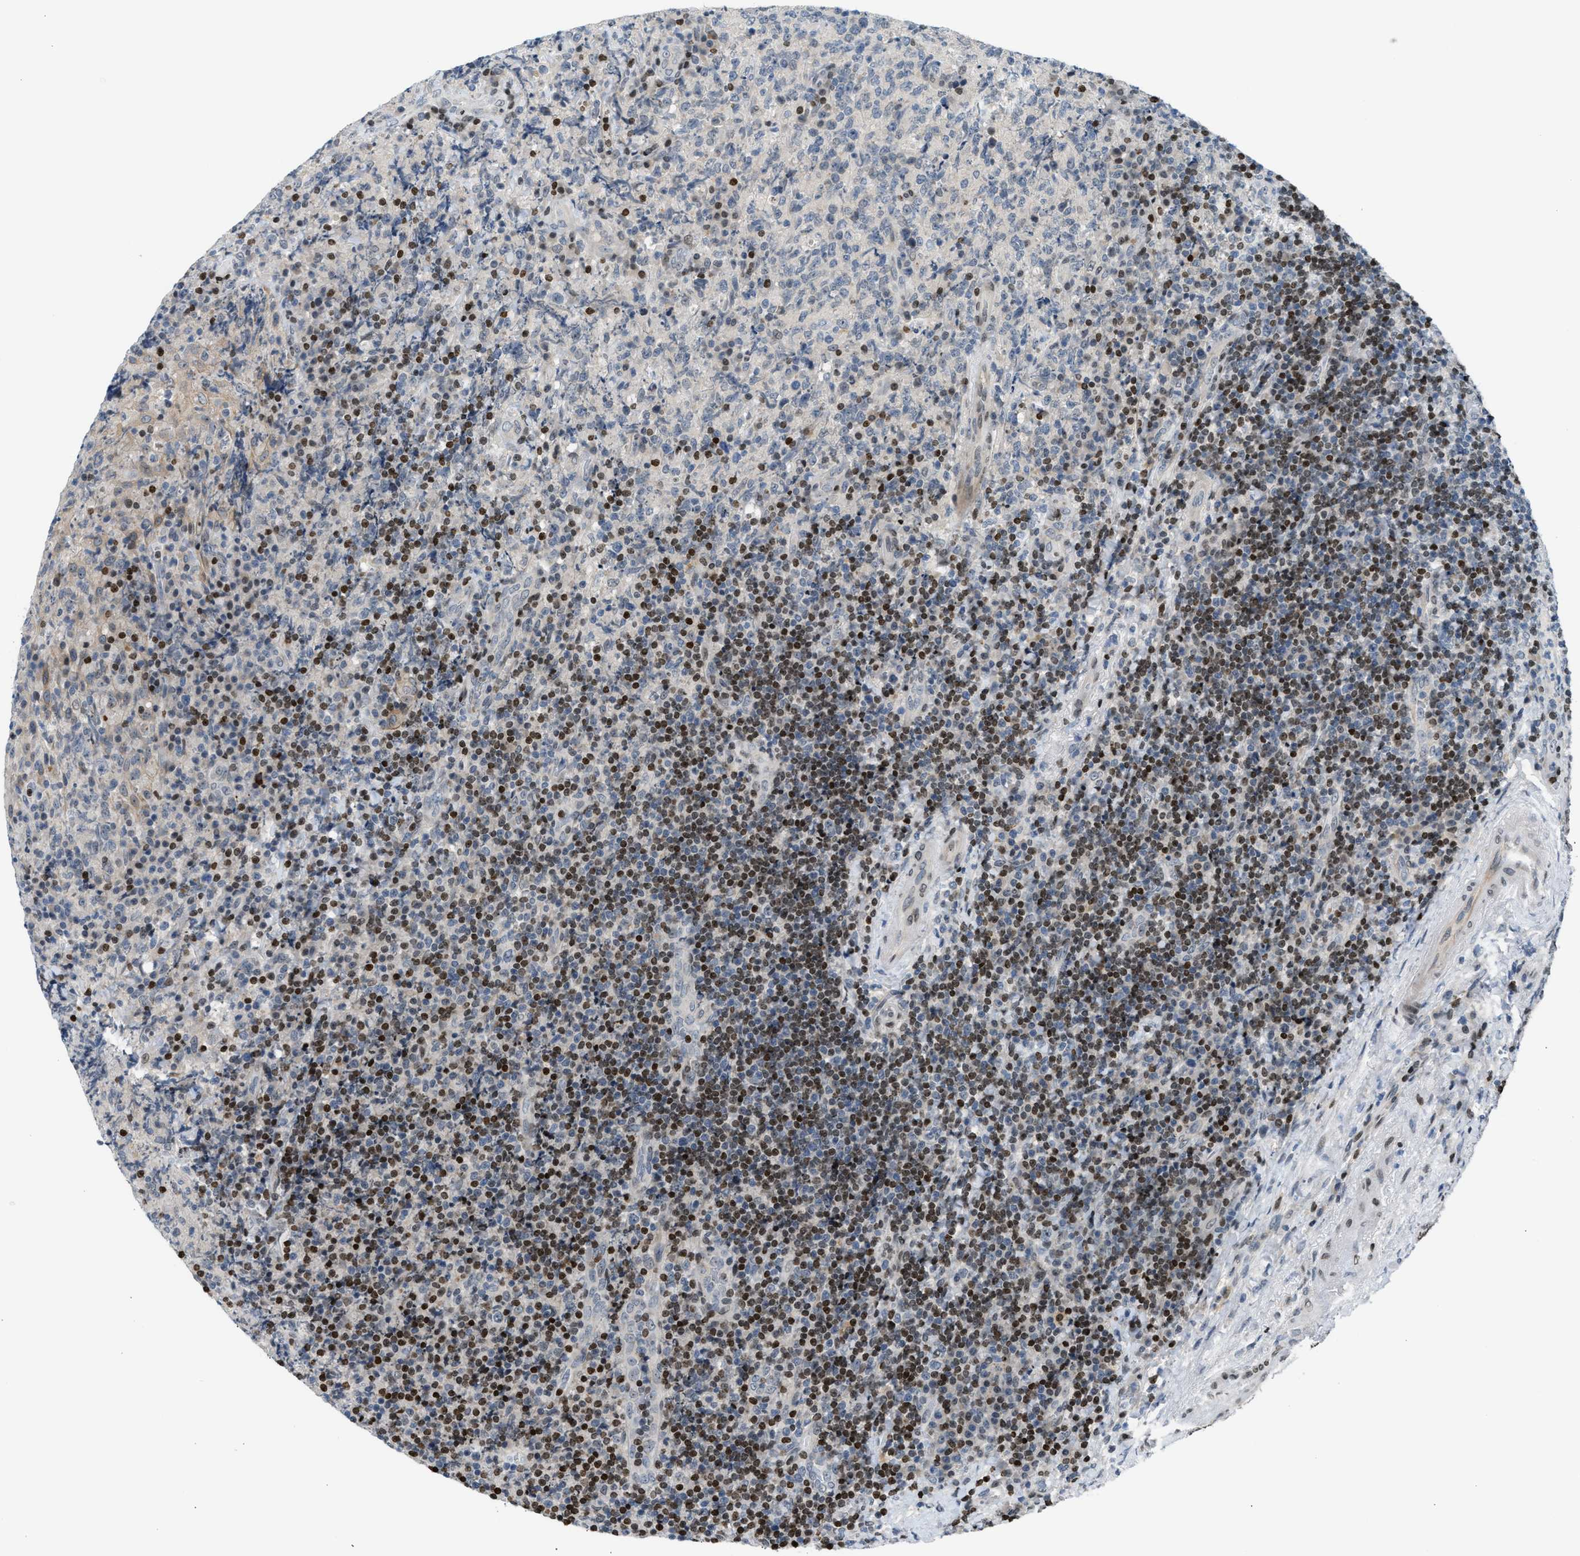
{"staining": {"intensity": "negative", "quantity": "none", "location": "none"}, "tissue": "lymphoma", "cell_type": "Tumor cells", "image_type": "cancer", "snomed": [{"axis": "morphology", "description": "Malignant lymphoma, non-Hodgkin's type, High grade"}, {"axis": "topography", "description": "Tonsil"}], "caption": "Protein analysis of high-grade malignant lymphoma, non-Hodgkin's type shows no significant staining in tumor cells.", "gene": "NPS", "patient": {"sex": "female", "age": 36}}